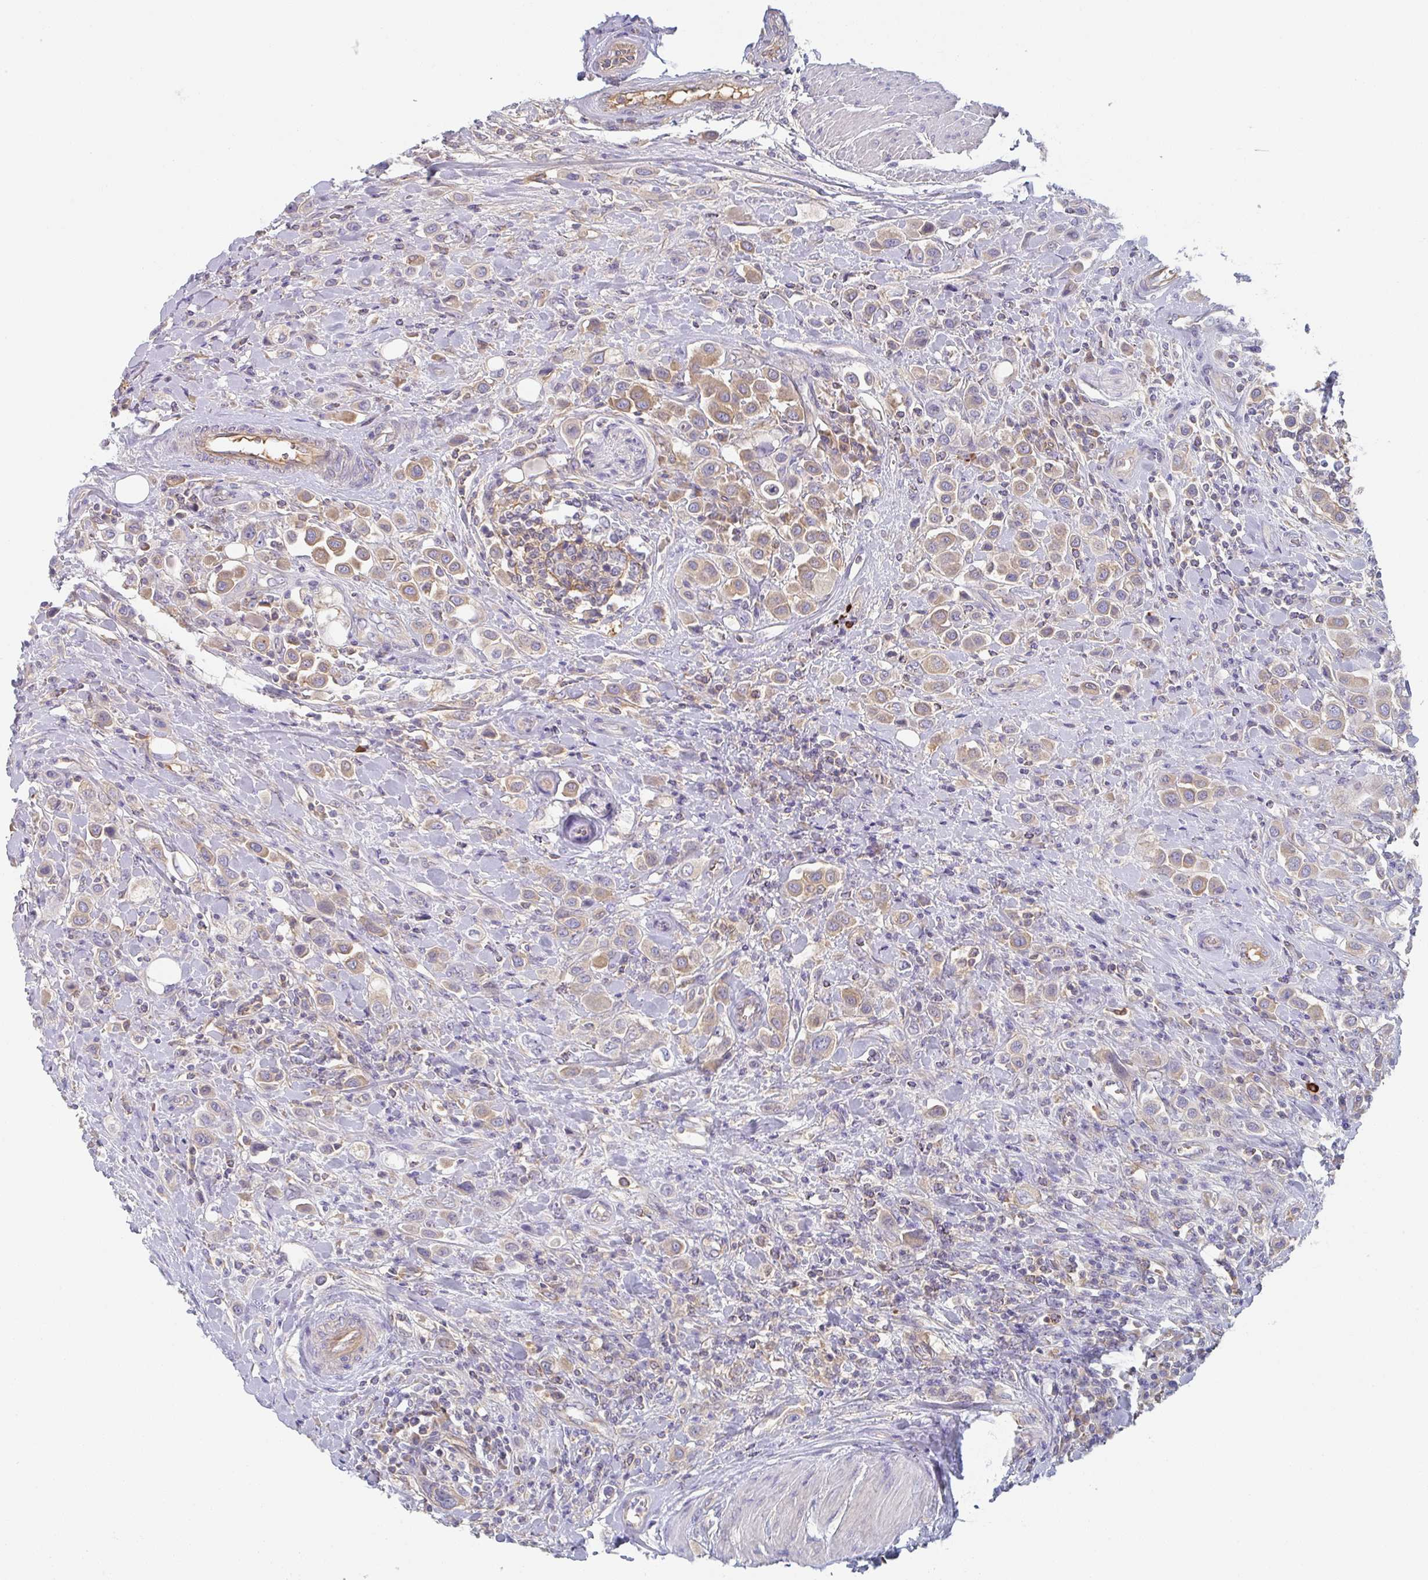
{"staining": {"intensity": "weak", "quantity": ">75%", "location": "cytoplasmic/membranous"}, "tissue": "urothelial cancer", "cell_type": "Tumor cells", "image_type": "cancer", "snomed": [{"axis": "morphology", "description": "Urothelial carcinoma, High grade"}, {"axis": "topography", "description": "Urinary bladder"}], "caption": "Protein expression analysis of human urothelial cancer reveals weak cytoplasmic/membranous expression in about >75% of tumor cells.", "gene": "AMPD2", "patient": {"sex": "male", "age": 50}}